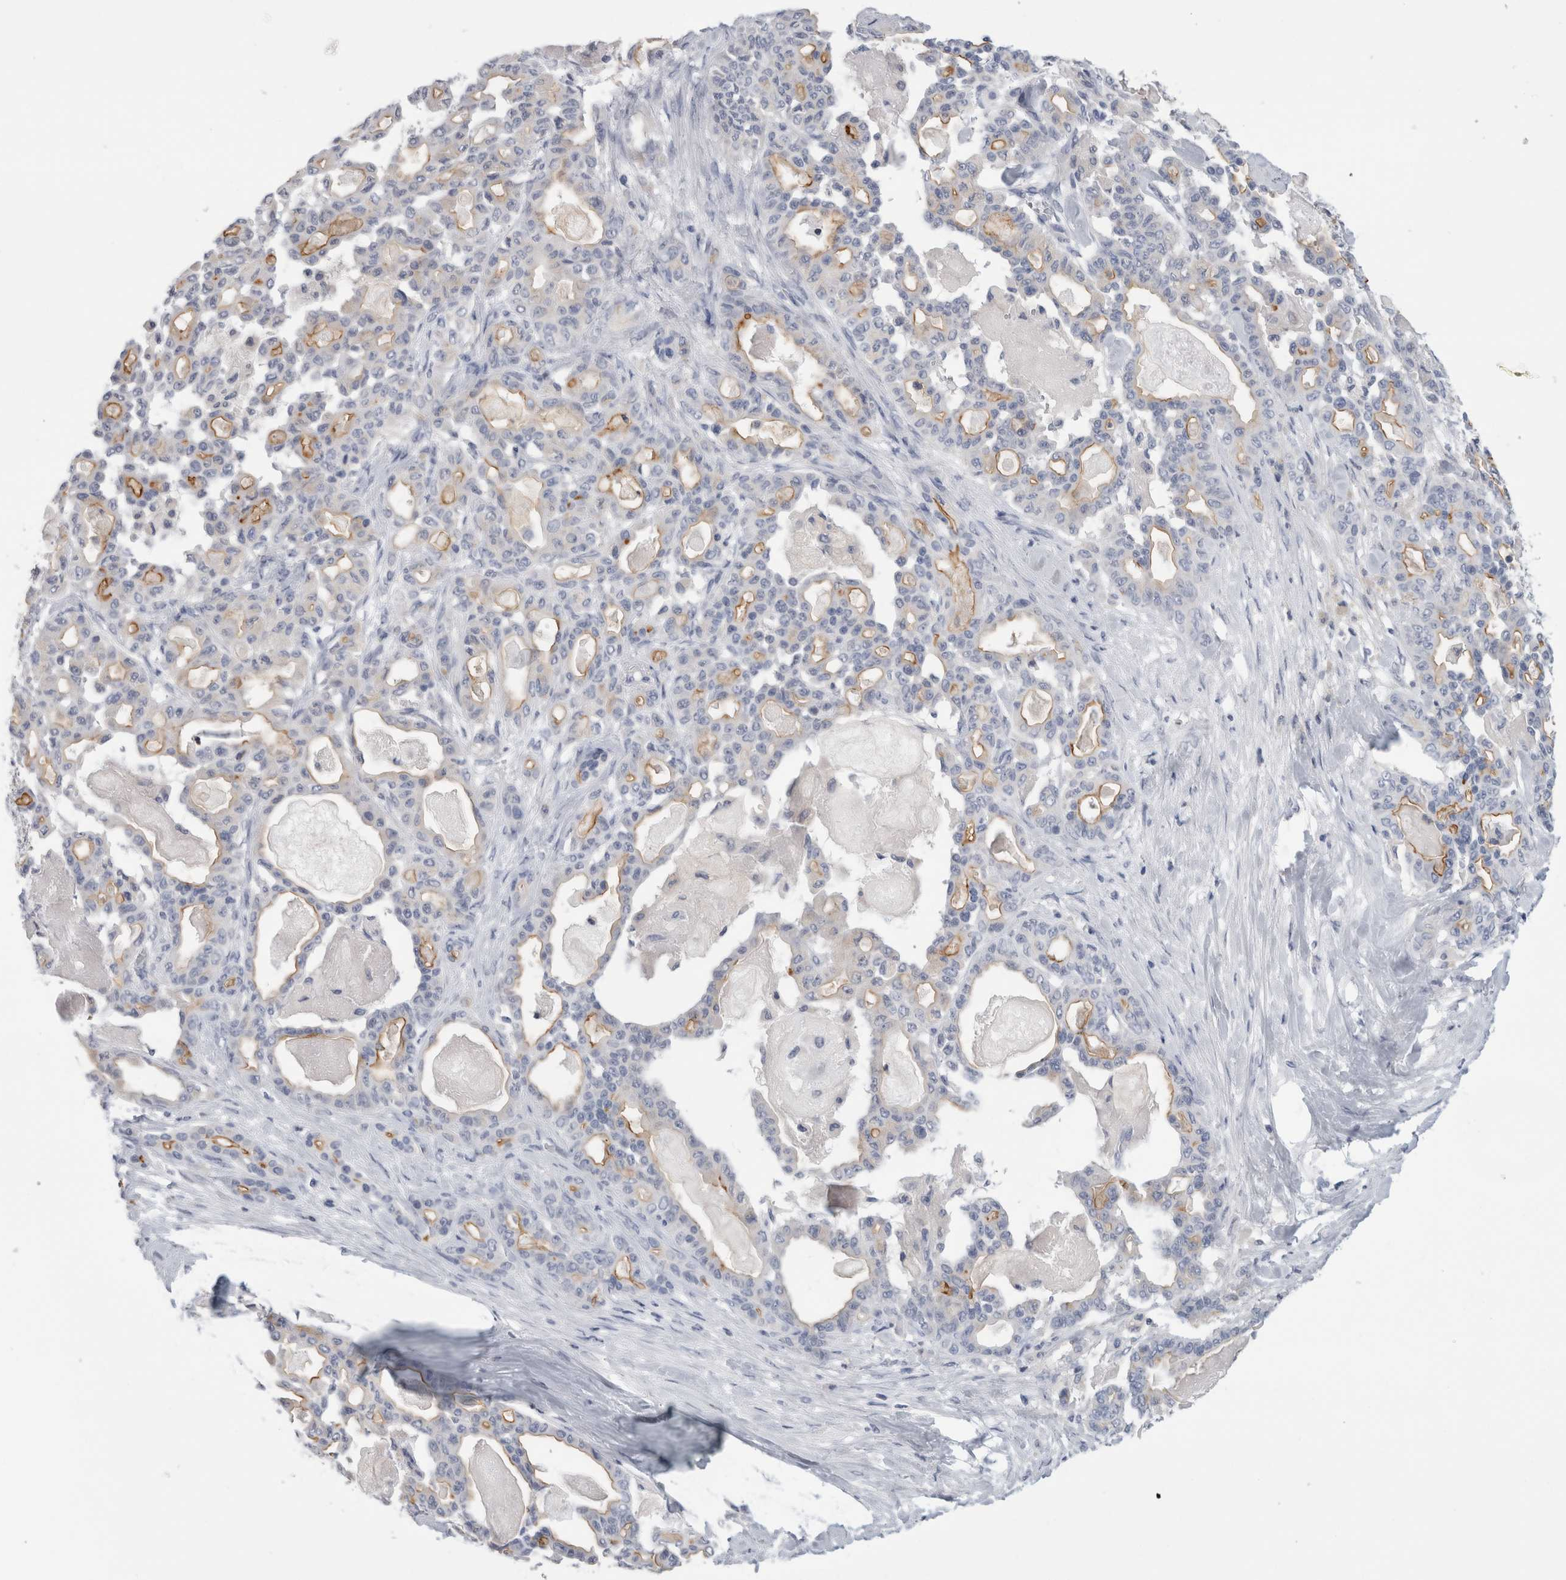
{"staining": {"intensity": "weak", "quantity": "<25%", "location": "cytoplasmic/membranous"}, "tissue": "pancreatic cancer", "cell_type": "Tumor cells", "image_type": "cancer", "snomed": [{"axis": "morphology", "description": "Adenocarcinoma, NOS"}, {"axis": "topography", "description": "Pancreas"}], "caption": "The immunohistochemistry photomicrograph has no significant expression in tumor cells of adenocarcinoma (pancreatic) tissue. (DAB (3,3'-diaminobenzidine) IHC with hematoxylin counter stain).", "gene": "ANKFY1", "patient": {"sex": "male", "age": 63}}